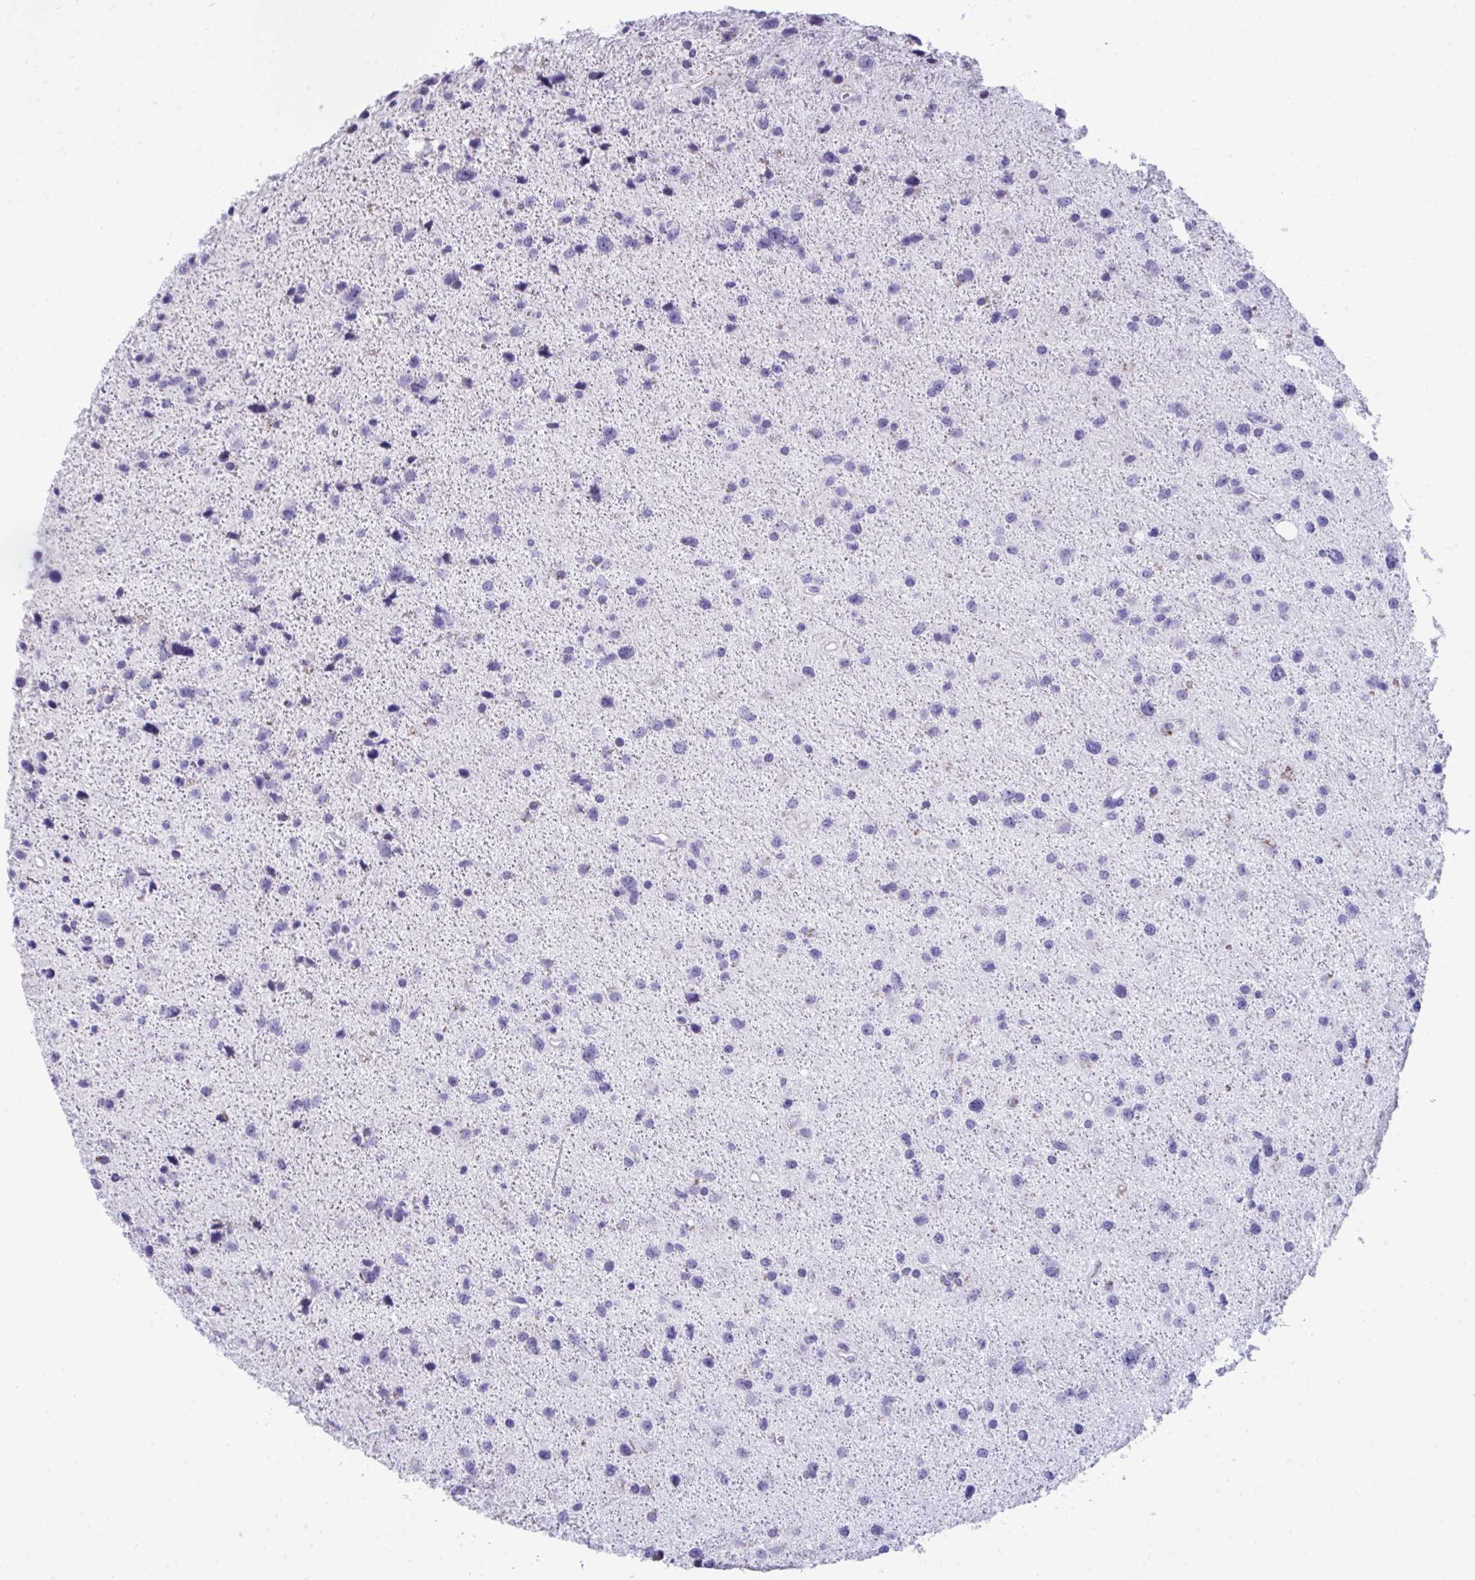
{"staining": {"intensity": "negative", "quantity": "none", "location": "none"}, "tissue": "glioma", "cell_type": "Tumor cells", "image_type": "cancer", "snomed": [{"axis": "morphology", "description": "Glioma, malignant, Low grade"}, {"axis": "topography", "description": "Brain"}], "caption": "Photomicrograph shows no protein expression in tumor cells of malignant glioma (low-grade) tissue.", "gene": "PIGZ", "patient": {"sex": "female", "age": 55}}